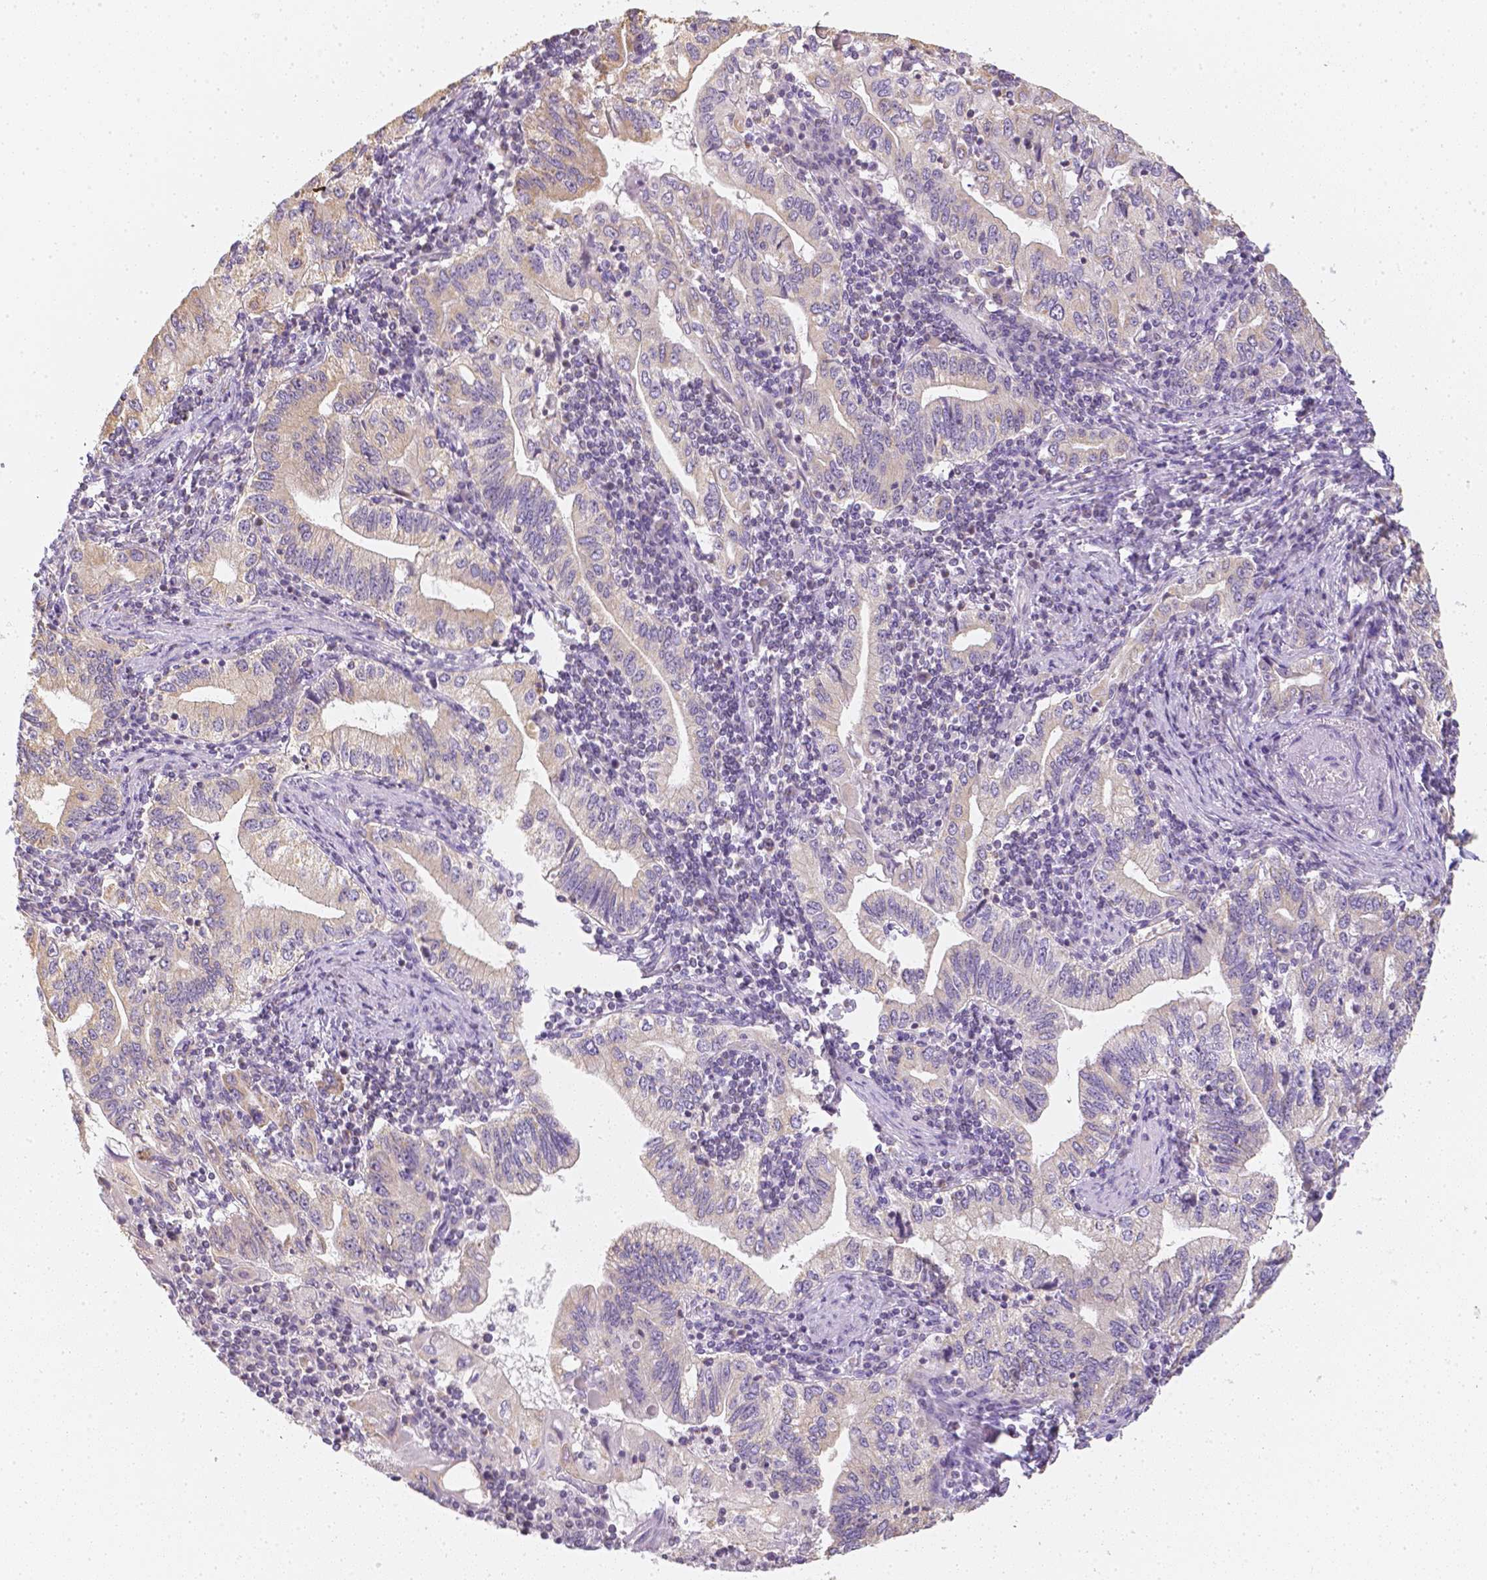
{"staining": {"intensity": "weak", "quantity": ">75%", "location": "cytoplasmic/membranous"}, "tissue": "stomach cancer", "cell_type": "Tumor cells", "image_type": "cancer", "snomed": [{"axis": "morphology", "description": "Adenocarcinoma, NOS"}, {"axis": "topography", "description": "Stomach, lower"}], "caption": "The micrograph exhibits immunohistochemical staining of adenocarcinoma (stomach). There is weak cytoplasmic/membranous positivity is appreciated in approximately >75% of tumor cells. (DAB (3,3'-diaminobenzidine) IHC with brightfield microscopy, high magnification).", "gene": "NVL", "patient": {"sex": "female", "age": 72}}